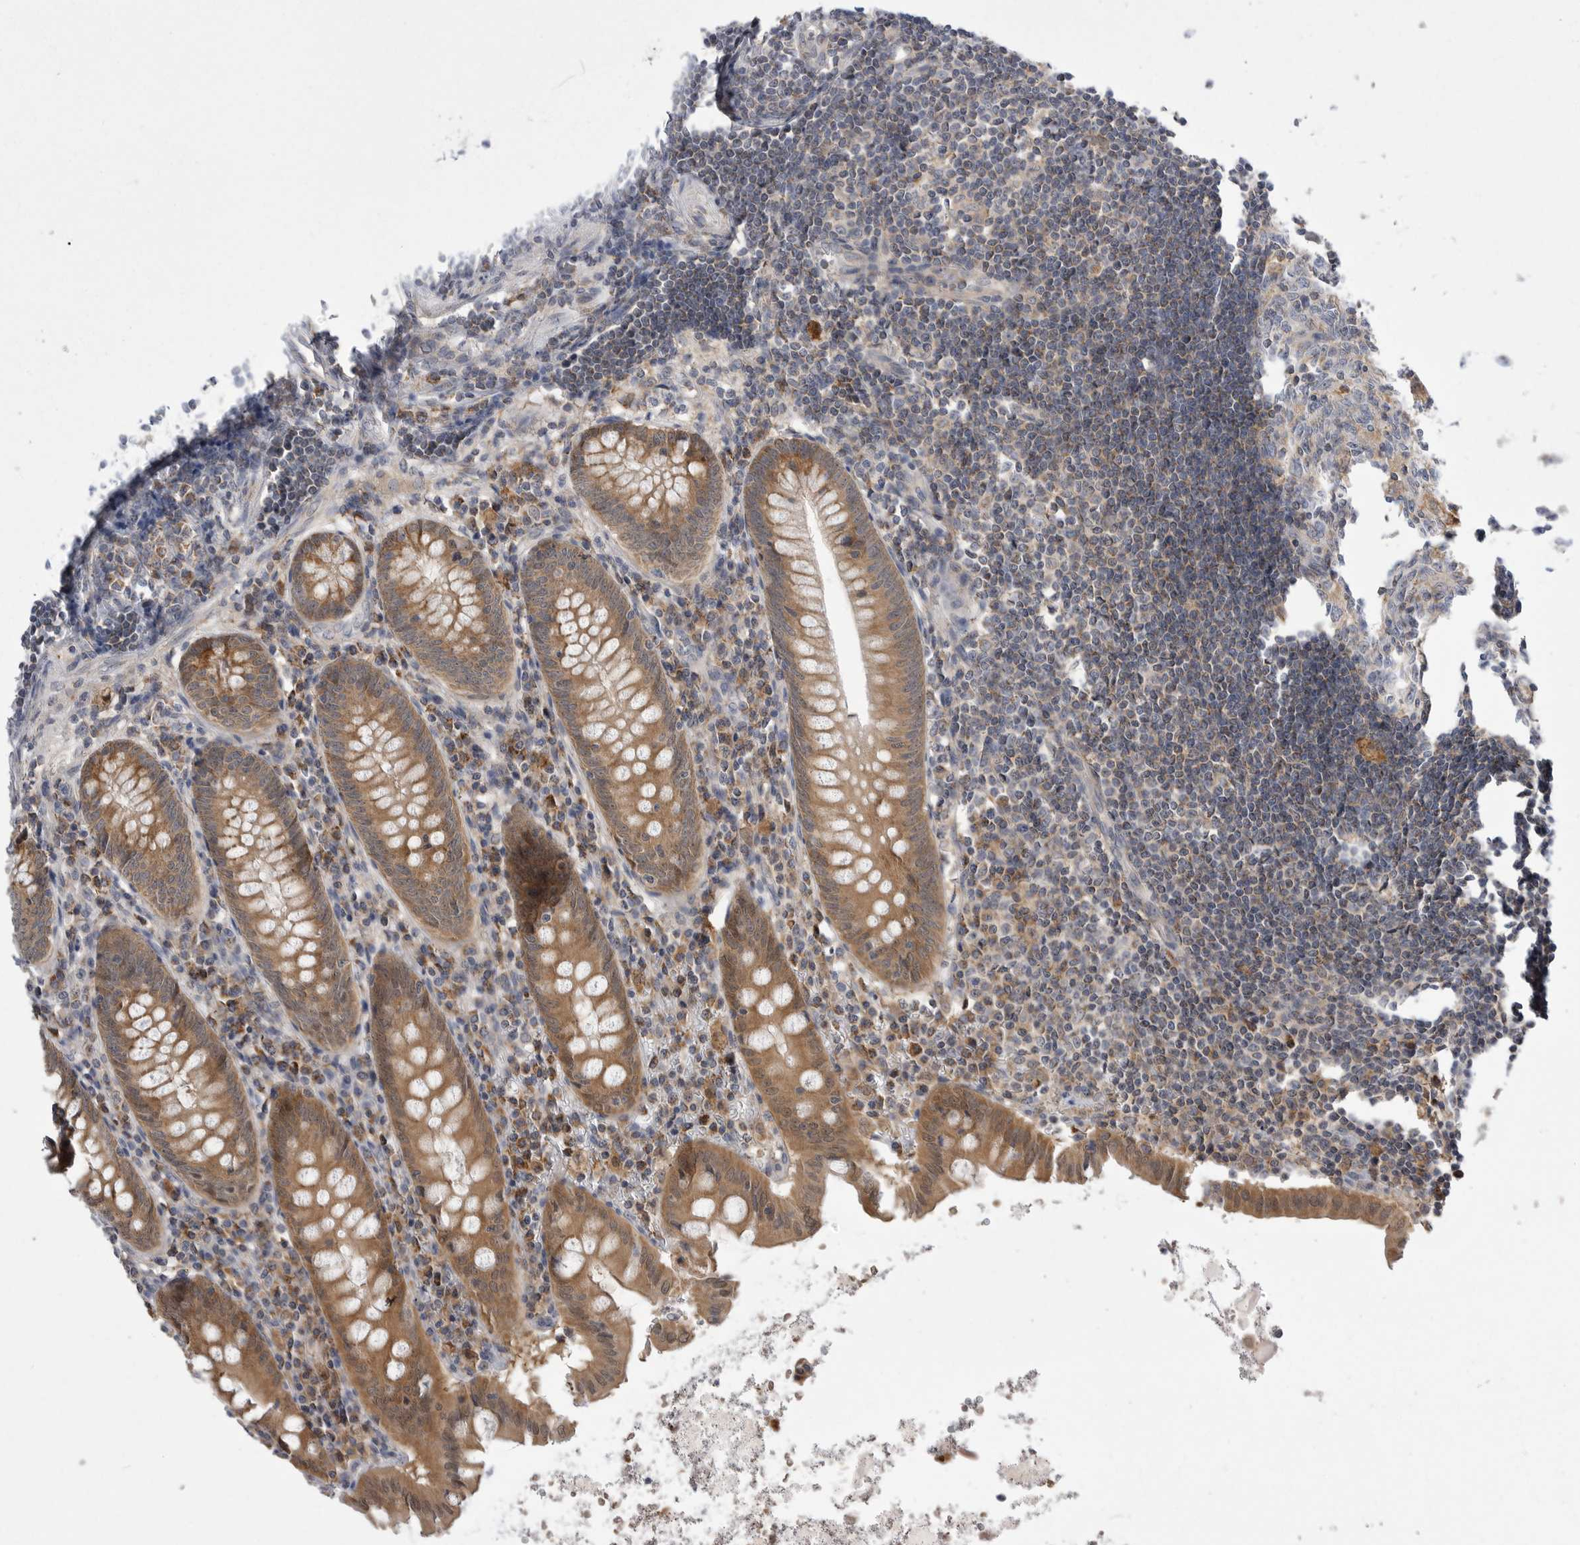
{"staining": {"intensity": "moderate", "quantity": ">75%", "location": "cytoplasmic/membranous"}, "tissue": "appendix", "cell_type": "Glandular cells", "image_type": "normal", "snomed": [{"axis": "morphology", "description": "Normal tissue, NOS"}, {"axis": "topography", "description": "Appendix"}], "caption": "Glandular cells reveal medium levels of moderate cytoplasmic/membranous expression in approximately >75% of cells in normal human appendix.", "gene": "KYAT3", "patient": {"sex": "female", "age": 54}}